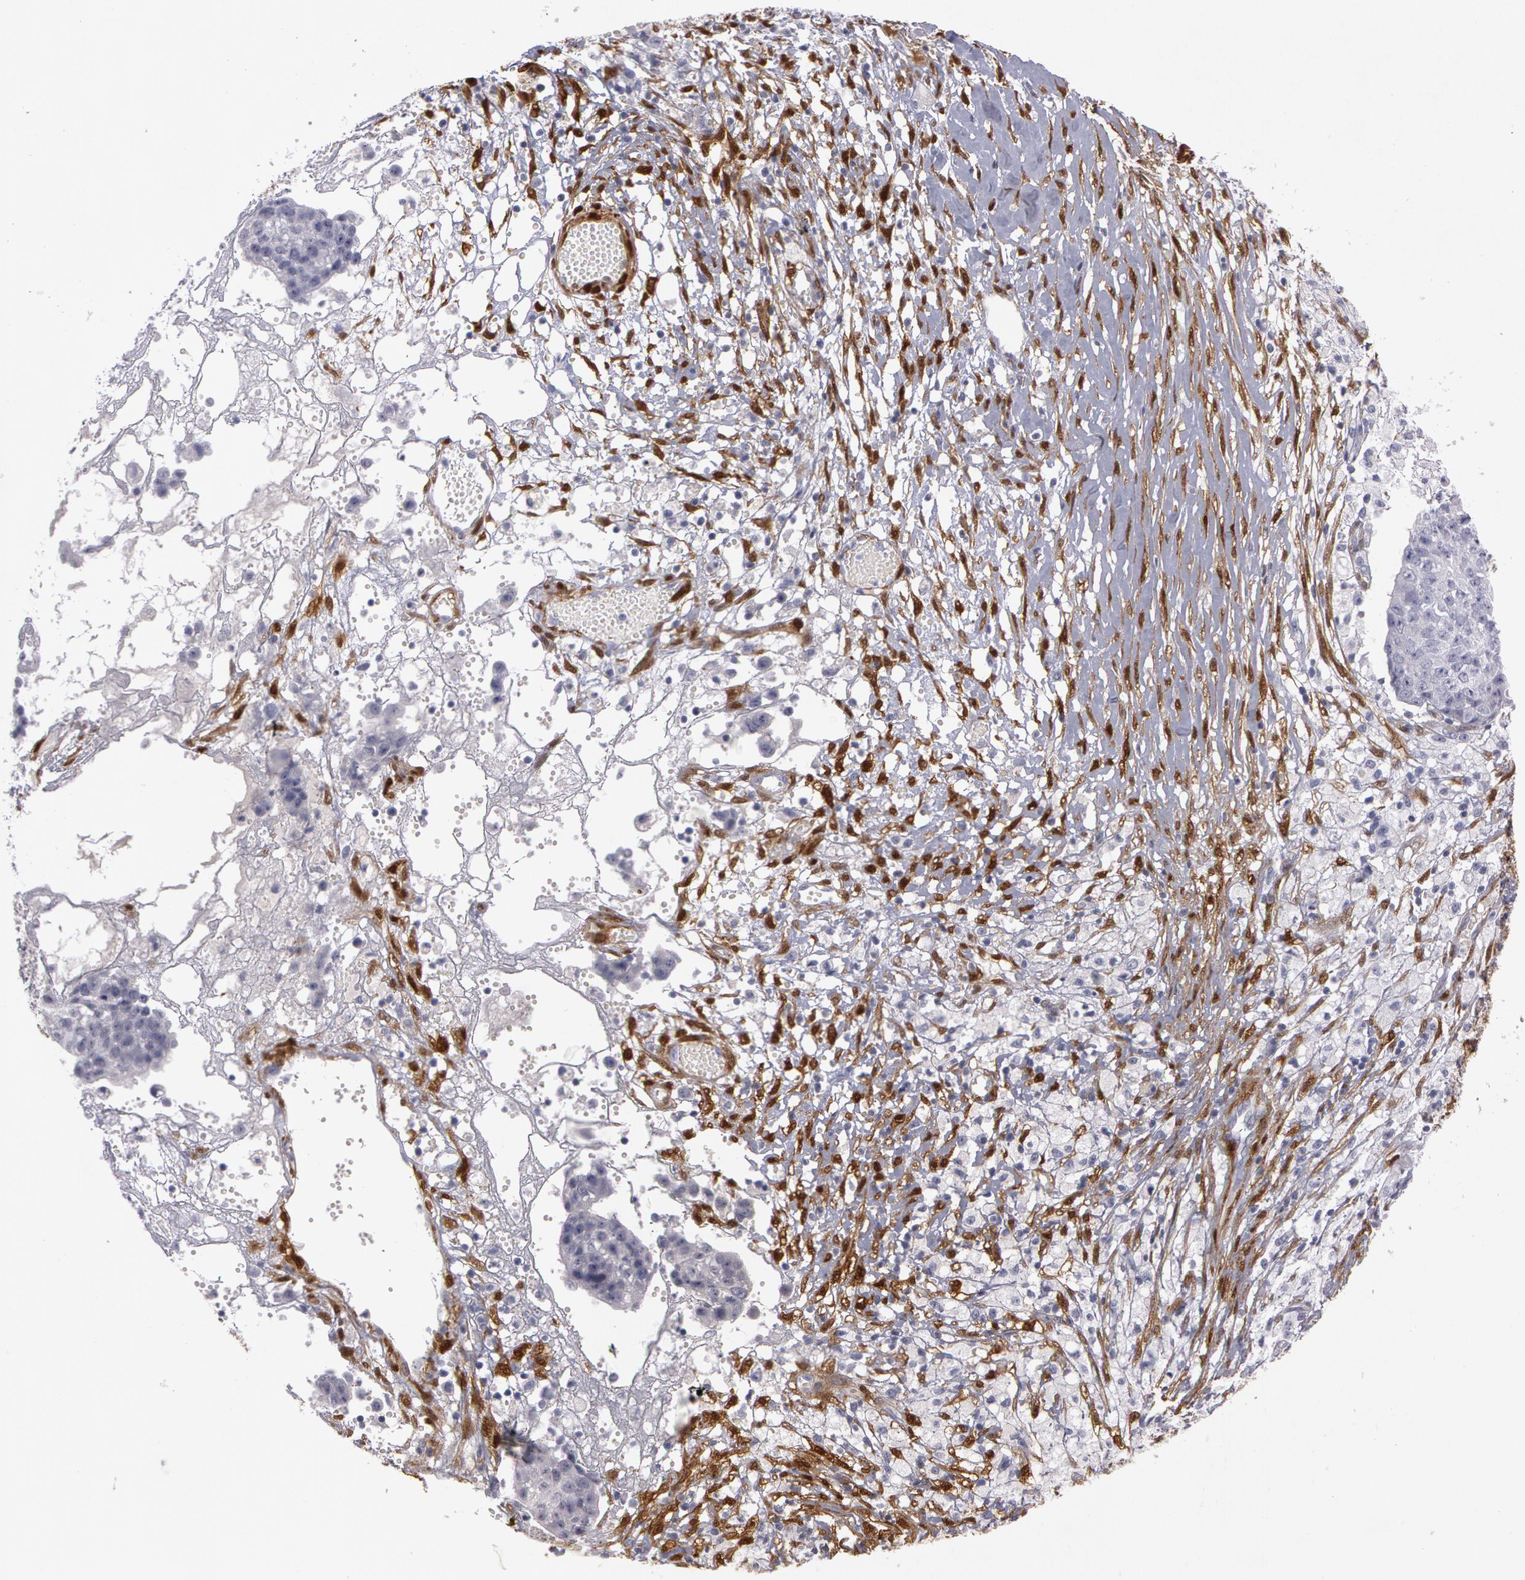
{"staining": {"intensity": "negative", "quantity": "none", "location": "none"}, "tissue": "ovarian cancer", "cell_type": "Tumor cells", "image_type": "cancer", "snomed": [{"axis": "morphology", "description": "Carcinoma, endometroid"}, {"axis": "topography", "description": "Ovary"}], "caption": "Micrograph shows no significant protein positivity in tumor cells of ovarian endometroid carcinoma. (Immunohistochemistry (ihc), brightfield microscopy, high magnification).", "gene": "TAGLN", "patient": {"sex": "female", "age": 42}}